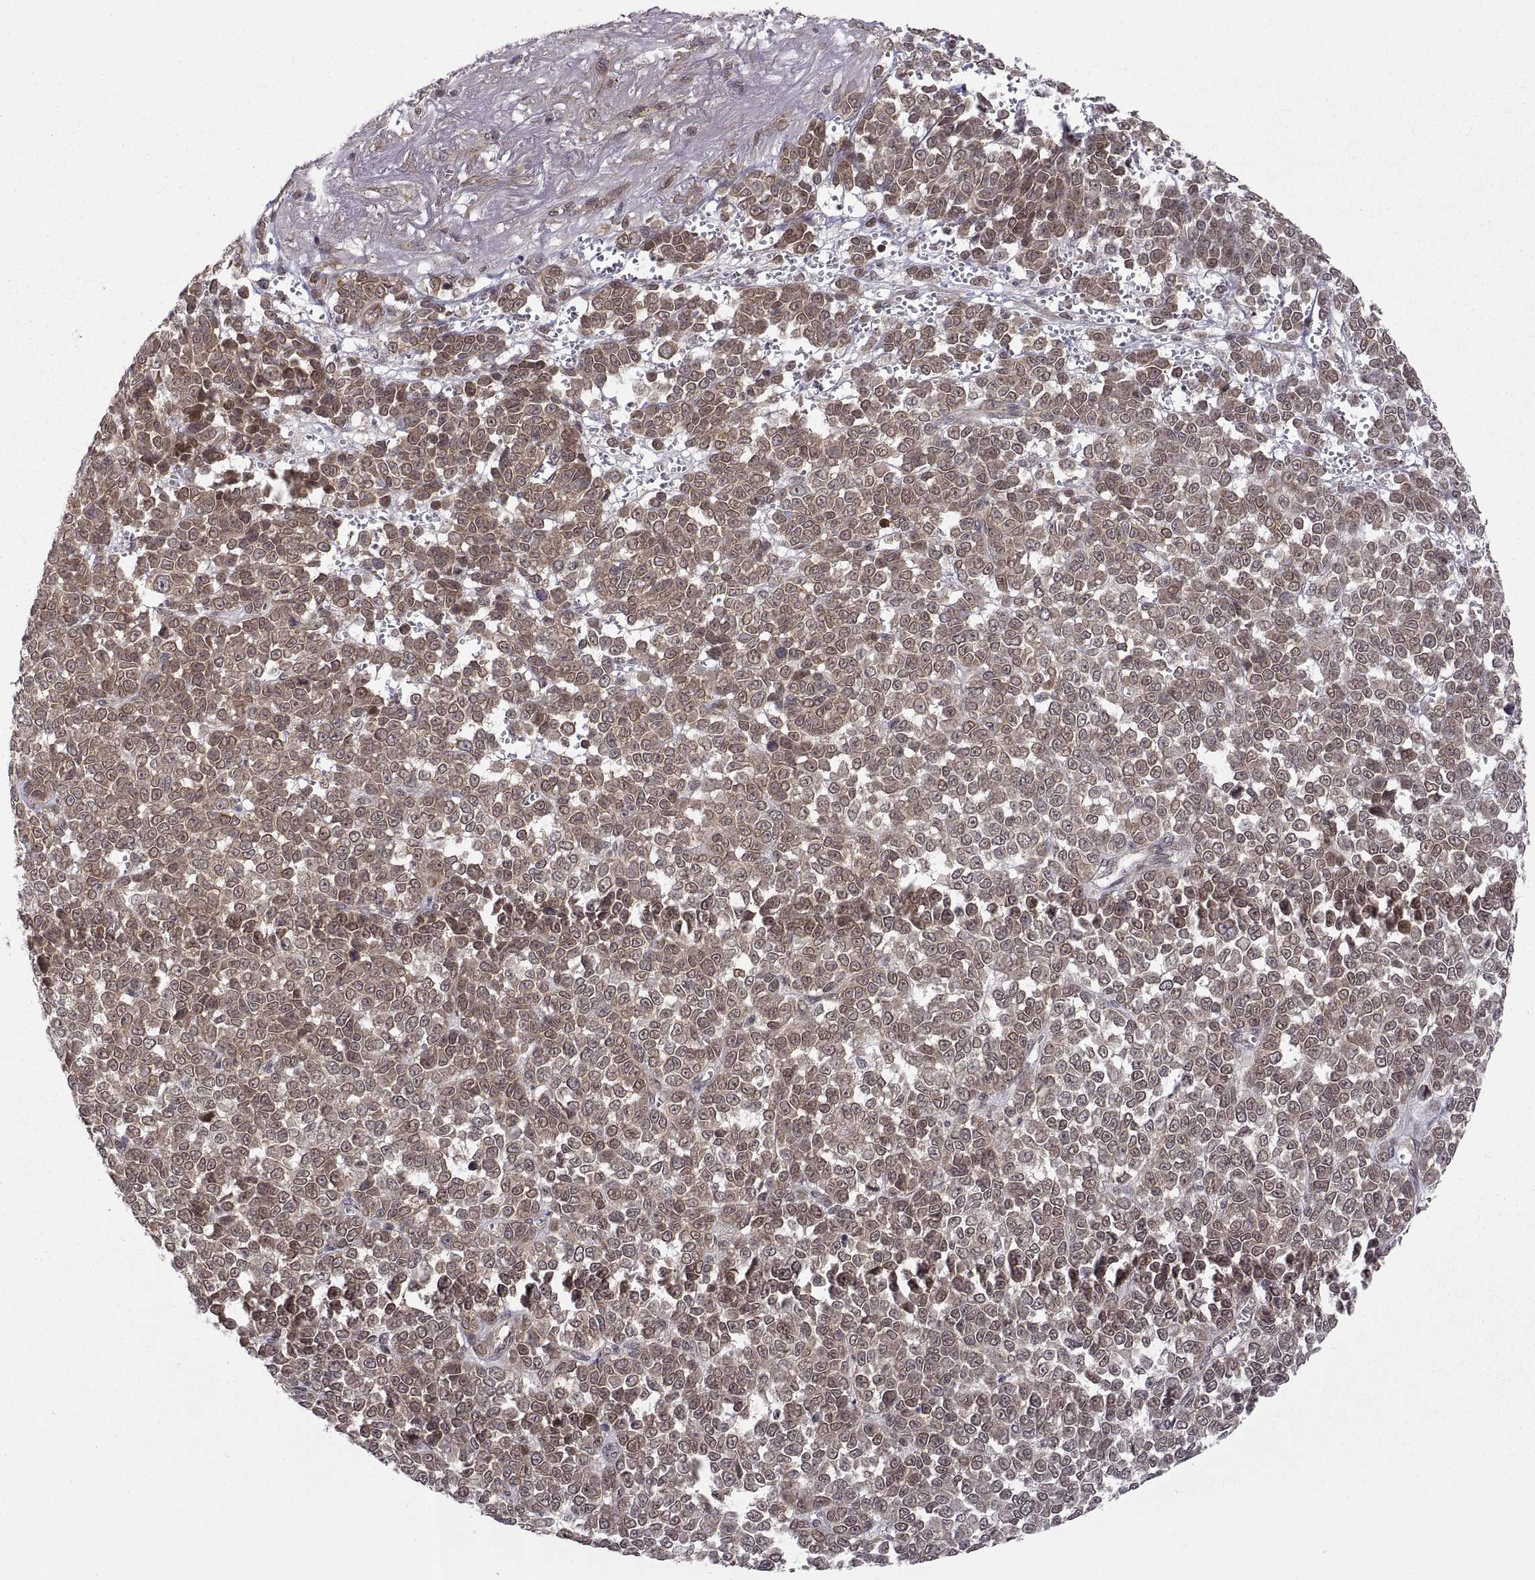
{"staining": {"intensity": "weak", "quantity": "25%-75%", "location": "cytoplasmic/membranous"}, "tissue": "melanoma", "cell_type": "Tumor cells", "image_type": "cancer", "snomed": [{"axis": "morphology", "description": "Malignant melanoma, NOS"}, {"axis": "topography", "description": "Skin"}], "caption": "DAB immunohistochemical staining of human malignant melanoma displays weak cytoplasmic/membranous protein positivity in approximately 25%-75% of tumor cells. The protein is stained brown, and the nuclei are stained in blue (DAB IHC with brightfield microscopy, high magnification).", "gene": "ABL2", "patient": {"sex": "female", "age": 95}}